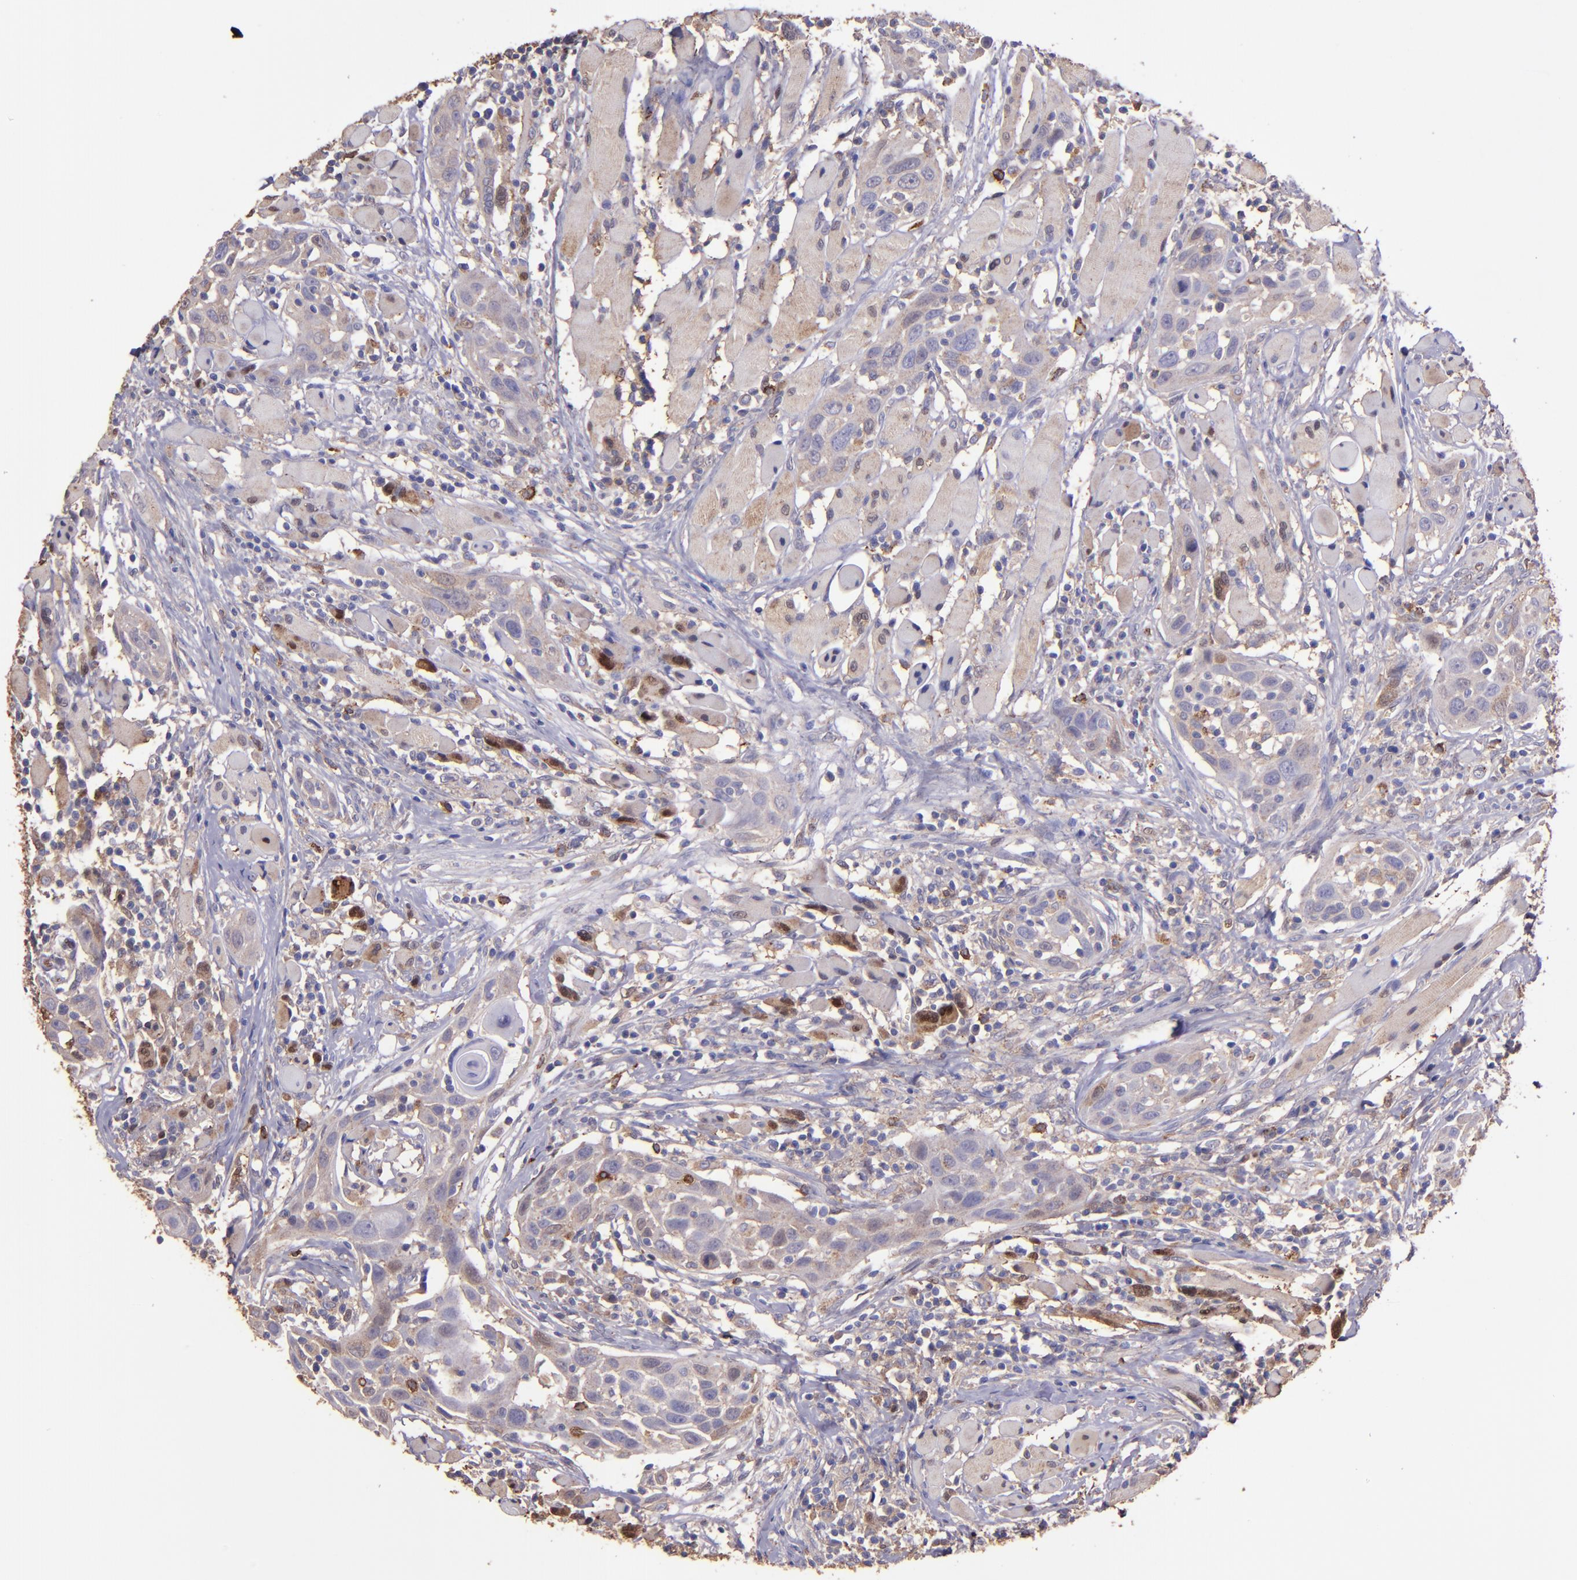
{"staining": {"intensity": "weak", "quantity": ">75%", "location": "cytoplasmic/membranous"}, "tissue": "head and neck cancer", "cell_type": "Tumor cells", "image_type": "cancer", "snomed": [{"axis": "morphology", "description": "Squamous cell carcinoma, NOS"}, {"axis": "topography", "description": "Oral tissue"}, {"axis": "topography", "description": "Head-Neck"}], "caption": "This image displays IHC staining of human squamous cell carcinoma (head and neck), with low weak cytoplasmic/membranous expression in about >75% of tumor cells.", "gene": "WASHC1", "patient": {"sex": "female", "age": 50}}